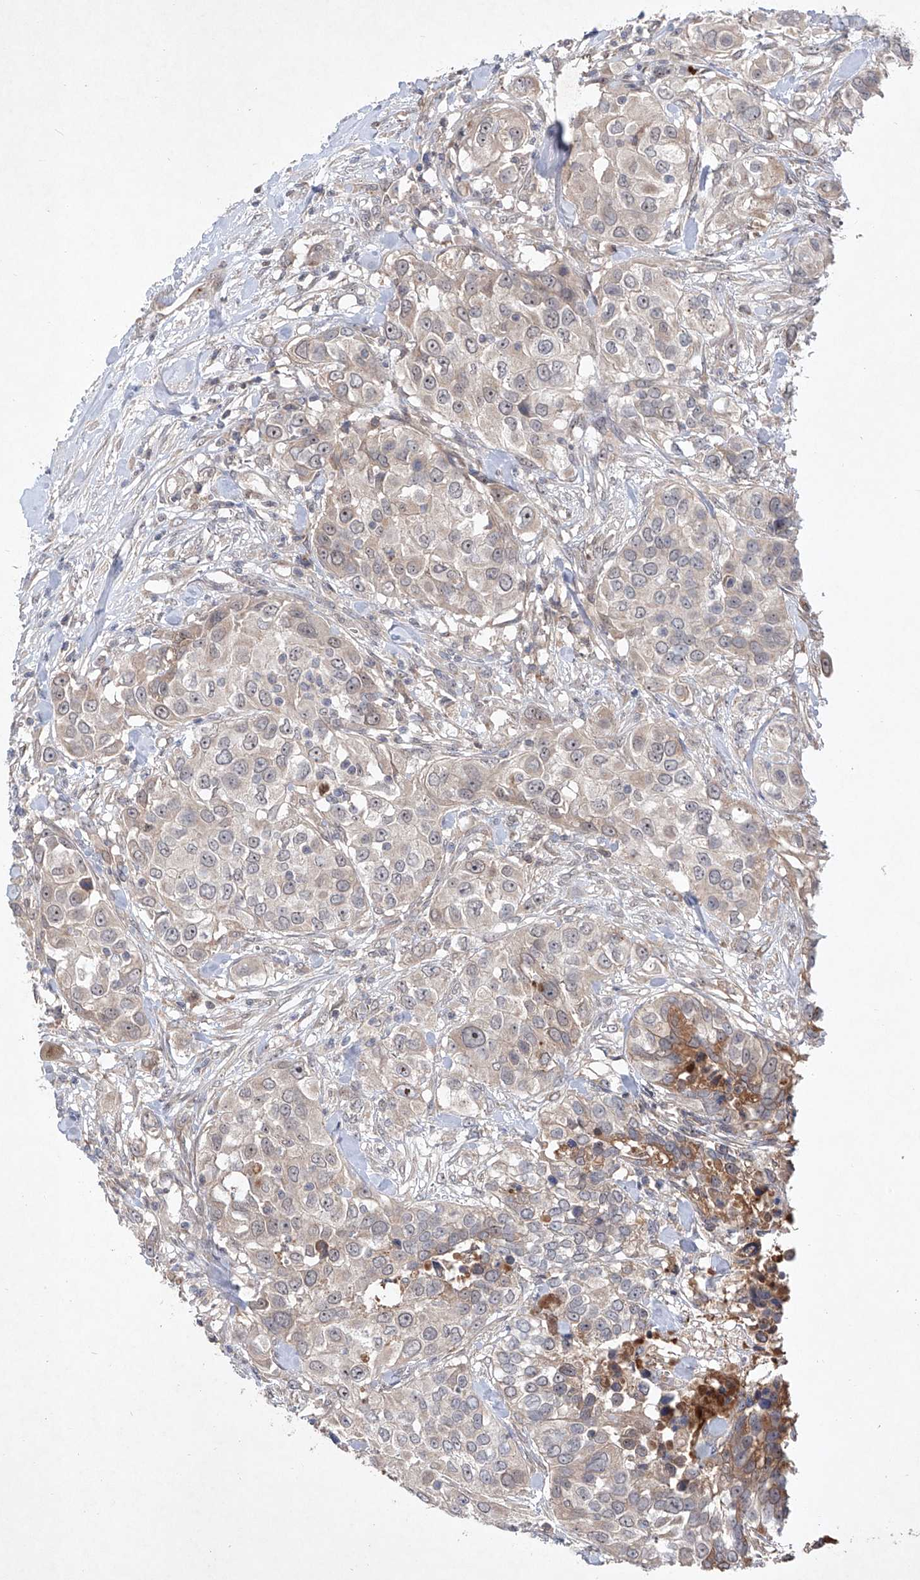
{"staining": {"intensity": "moderate", "quantity": "<25%", "location": "cytoplasmic/membranous"}, "tissue": "urothelial cancer", "cell_type": "Tumor cells", "image_type": "cancer", "snomed": [{"axis": "morphology", "description": "Urothelial carcinoma, High grade"}, {"axis": "topography", "description": "Urinary bladder"}], "caption": "Immunohistochemical staining of urothelial cancer exhibits moderate cytoplasmic/membranous protein expression in about <25% of tumor cells.", "gene": "FAM135A", "patient": {"sex": "female", "age": 80}}